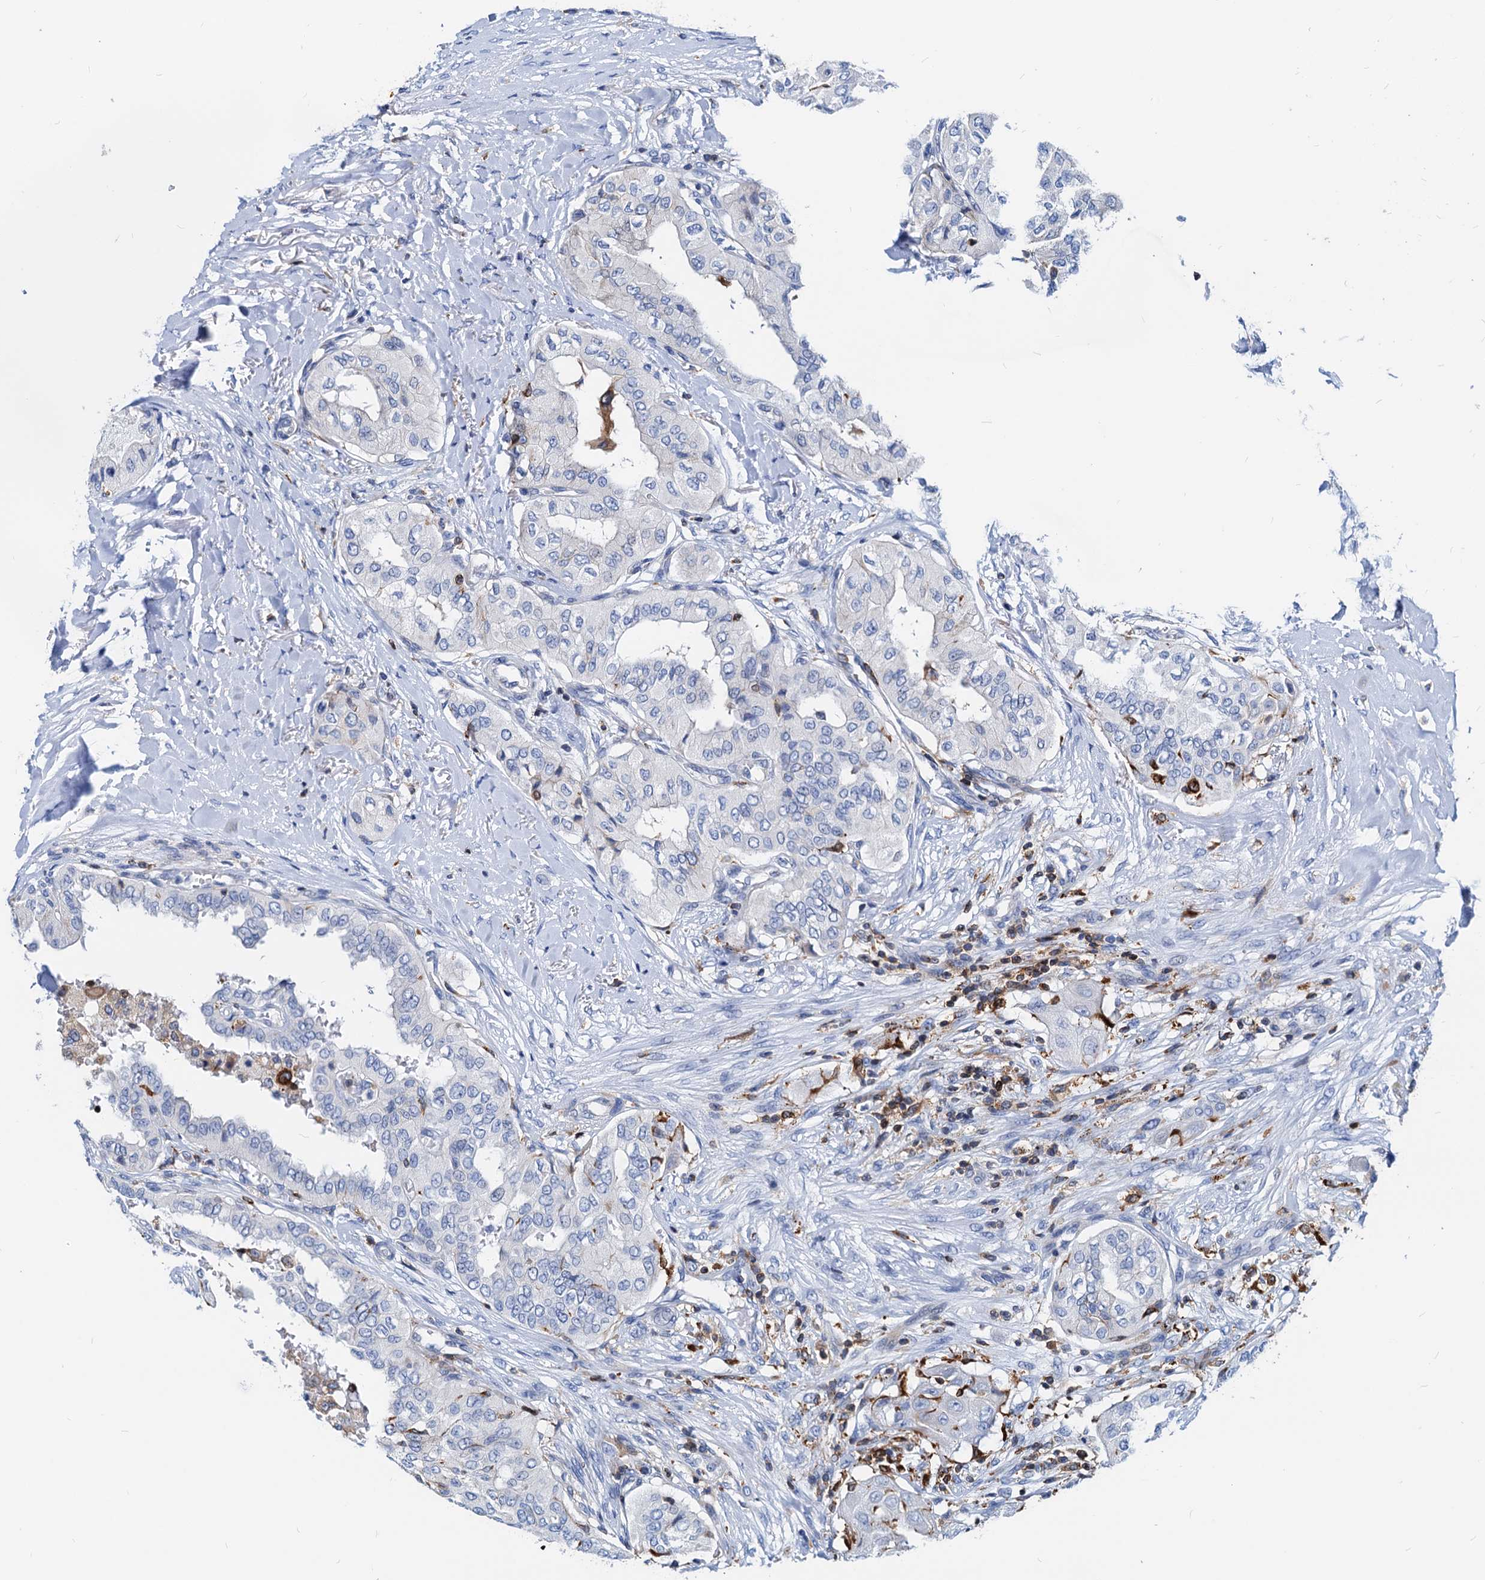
{"staining": {"intensity": "negative", "quantity": "none", "location": "none"}, "tissue": "thyroid cancer", "cell_type": "Tumor cells", "image_type": "cancer", "snomed": [{"axis": "morphology", "description": "Papillary adenocarcinoma, NOS"}, {"axis": "topography", "description": "Thyroid gland"}], "caption": "This is an immunohistochemistry histopathology image of thyroid cancer (papillary adenocarcinoma). There is no staining in tumor cells.", "gene": "LCP2", "patient": {"sex": "female", "age": 59}}